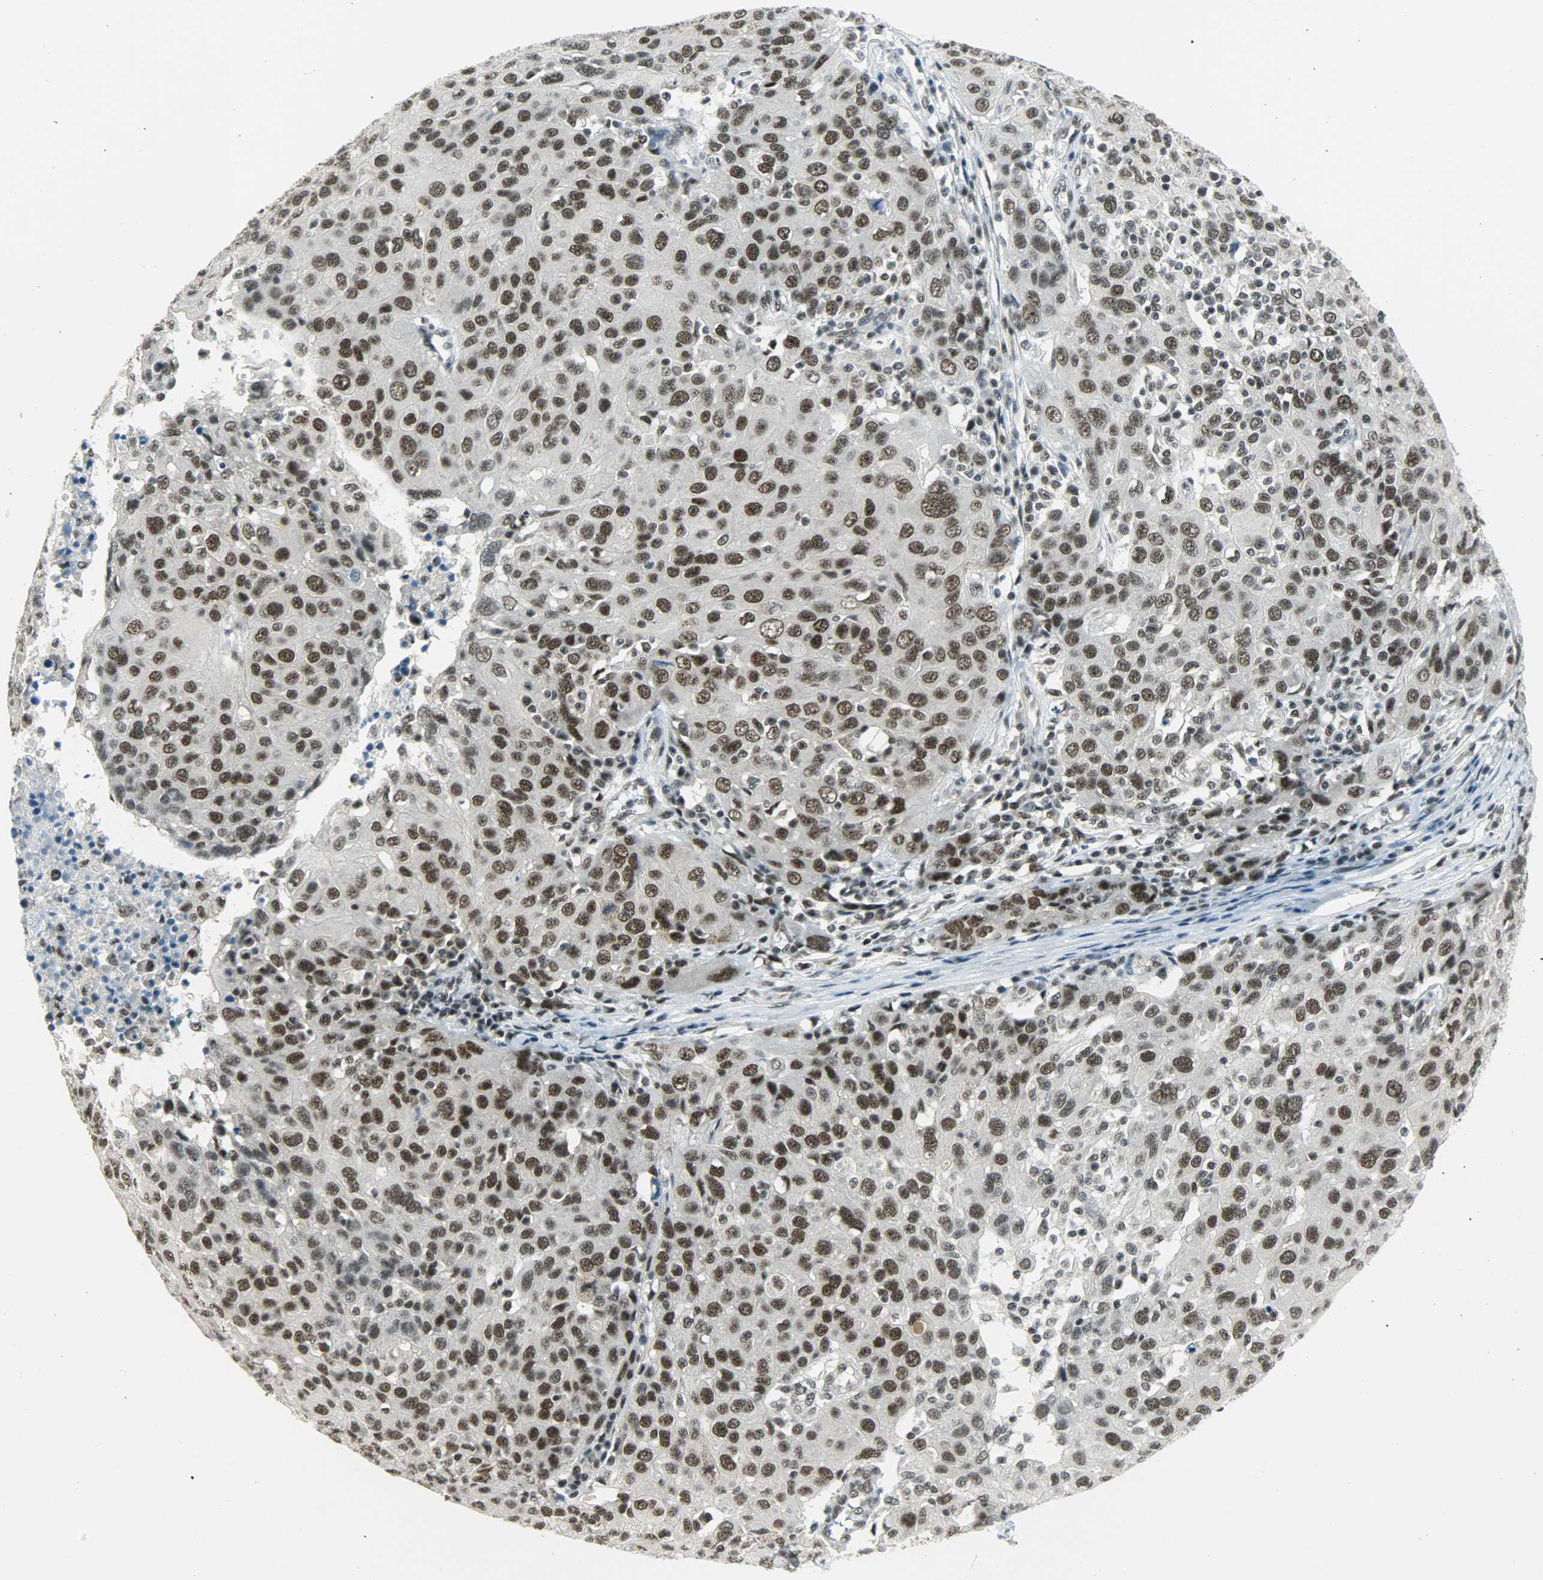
{"staining": {"intensity": "strong", "quantity": ">75%", "location": "nuclear"}, "tissue": "ovarian cancer", "cell_type": "Tumor cells", "image_type": "cancer", "snomed": [{"axis": "morphology", "description": "Carcinoma, endometroid"}, {"axis": "topography", "description": "Ovary"}], "caption": "Ovarian cancer (endometroid carcinoma) tissue displays strong nuclear positivity in approximately >75% of tumor cells The staining was performed using DAB (3,3'-diaminobenzidine) to visualize the protein expression in brown, while the nuclei were stained in blue with hematoxylin (Magnification: 20x).", "gene": "SUGP1", "patient": {"sex": "female", "age": 50}}